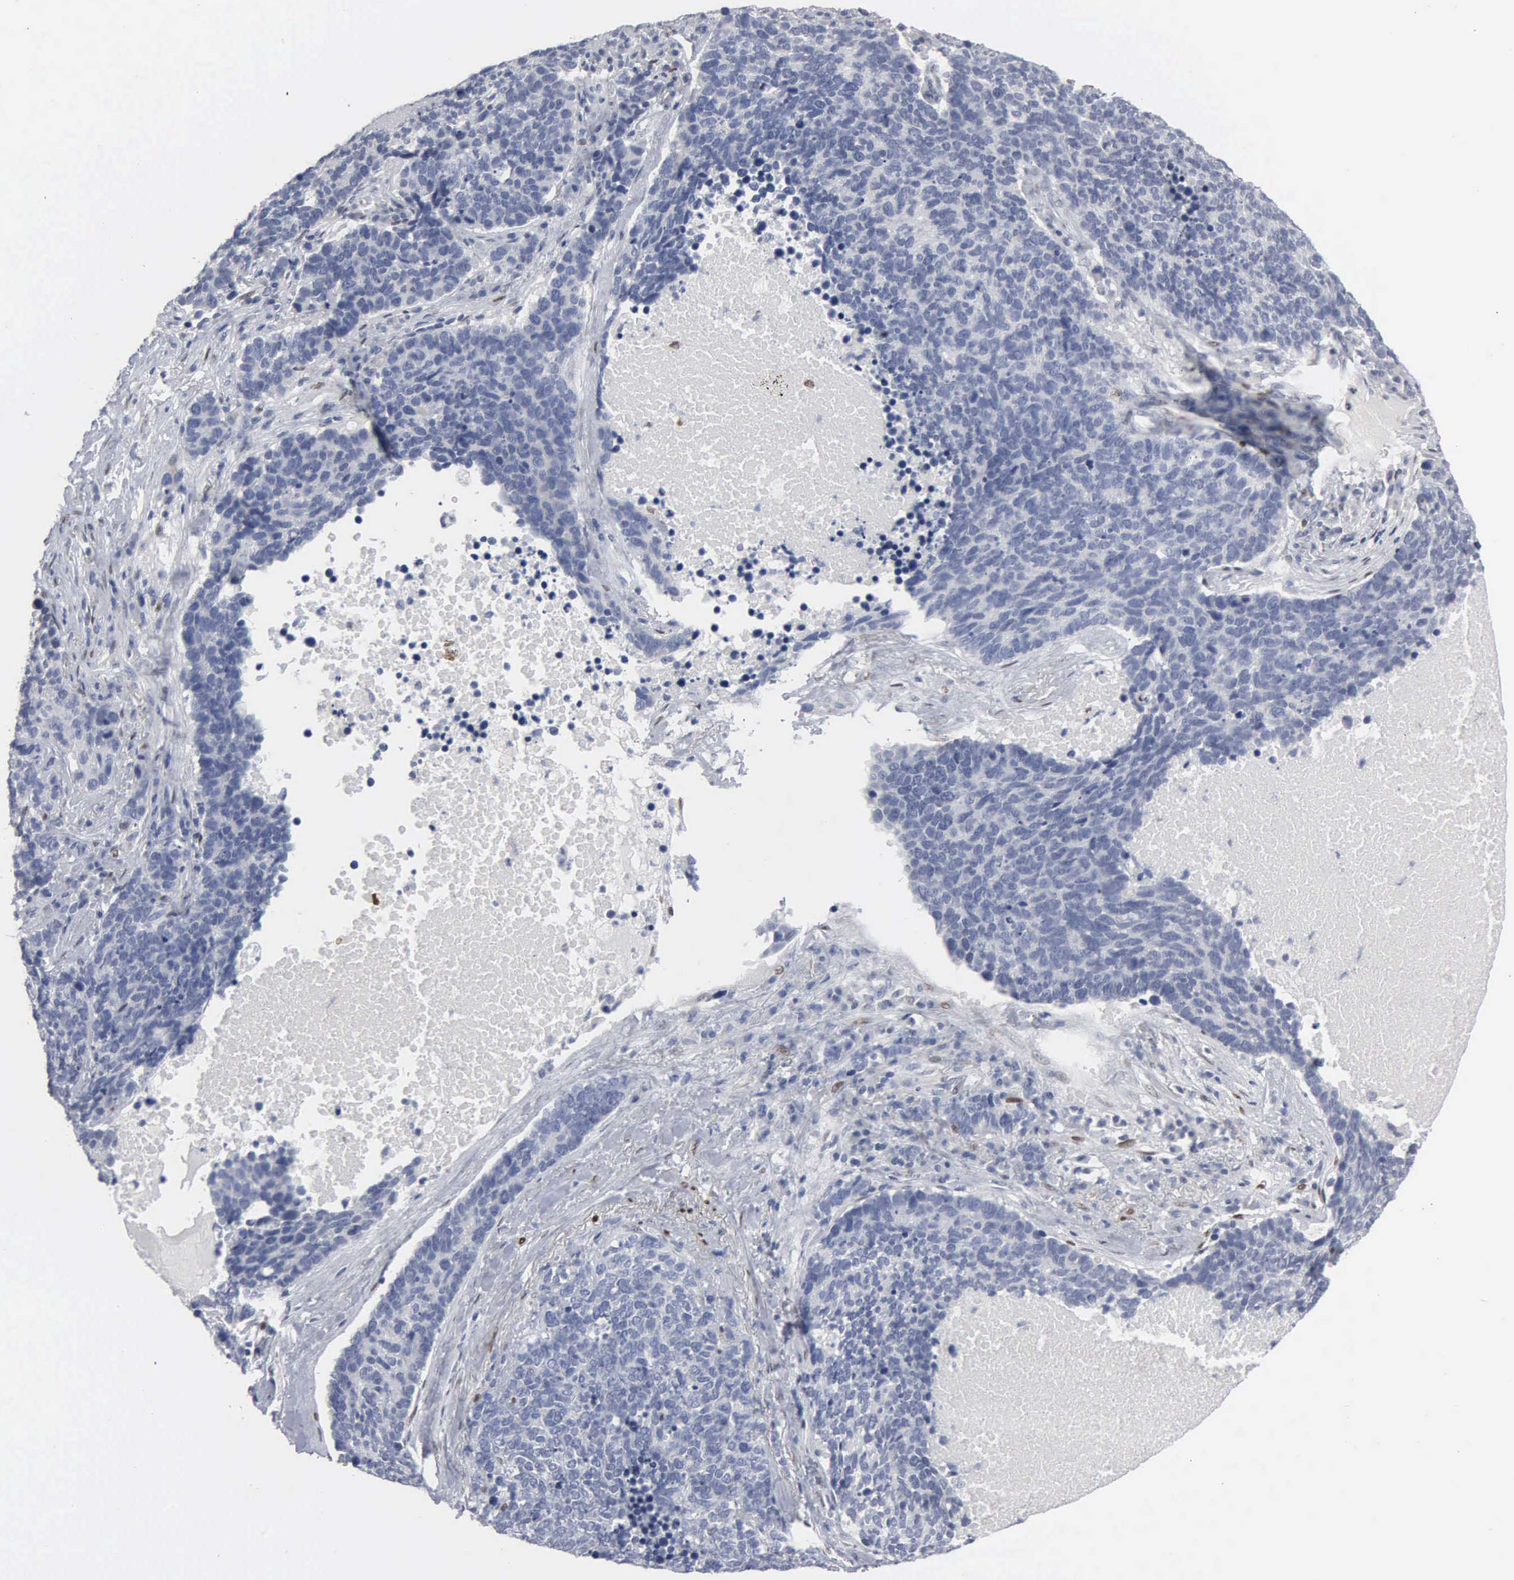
{"staining": {"intensity": "negative", "quantity": "none", "location": "none"}, "tissue": "lung cancer", "cell_type": "Tumor cells", "image_type": "cancer", "snomed": [{"axis": "morphology", "description": "Neoplasm, malignant, NOS"}, {"axis": "topography", "description": "Lung"}], "caption": "Histopathology image shows no significant protein staining in tumor cells of lung cancer.", "gene": "FGF2", "patient": {"sex": "female", "age": 75}}